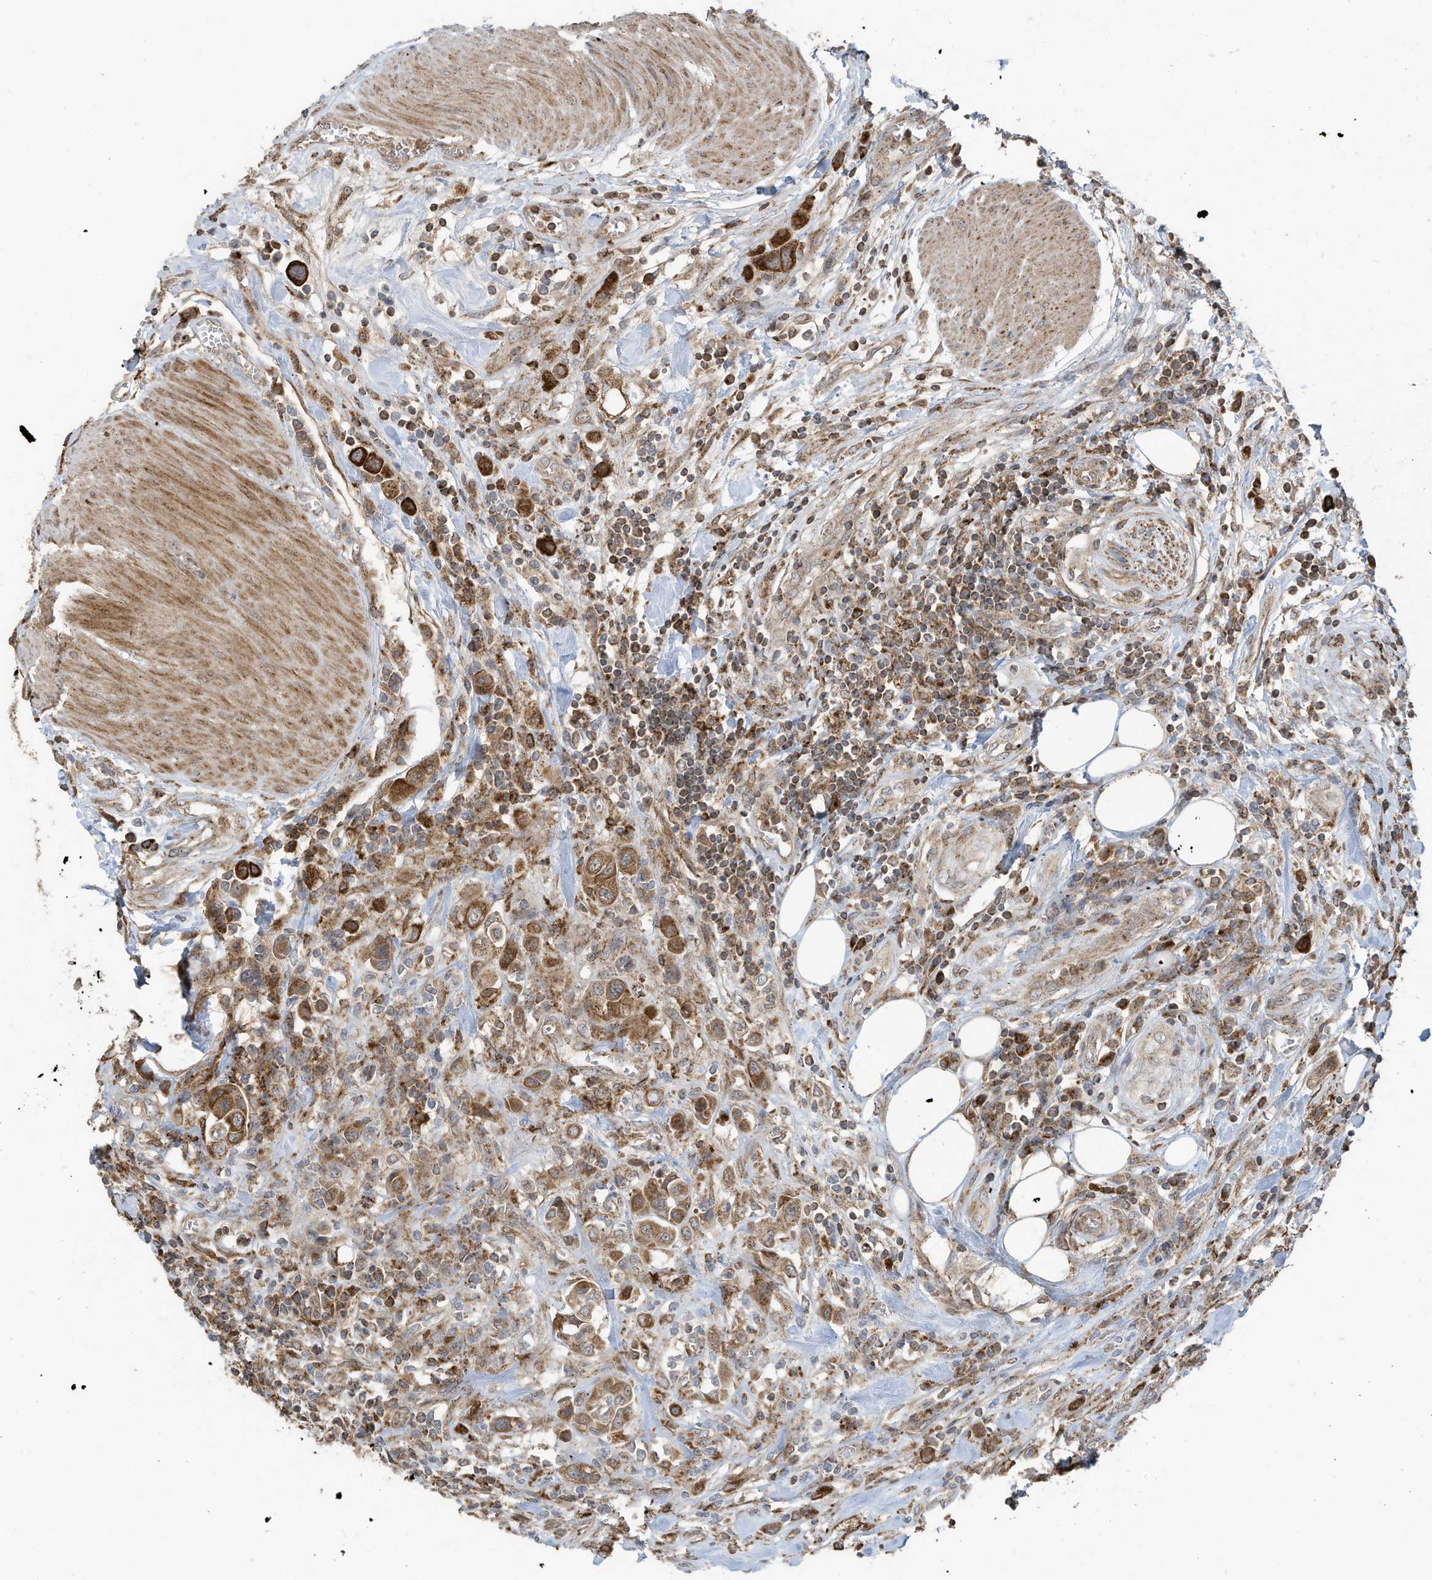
{"staining": {"intensity": "moderate", "quantity": ">75%", "location": "cytoplasmic/membranous"}, "tissue": "urothelial cancer", "cell_type": "Tumor cells", "image_type": "cancer", "snomed": [{"axis": "morphology", "description": "Urothelial carcinoma, High grade"}, {"axis": "topography", "description": "Urinary bladder"}], "caption": "Immunohistochemistry micrograph of neoplastic tissue: urothelial carcinoma (high-grade) stained using immunohistochemistry (IHC) reveals medium levels of moderate protein expression localized specifically in the cytoplasmic/membranous of tumor cells, appearing as a cytoplasmic/membranous brown color.", "gene": "C2orf74", "patient": {"sex": "male", "age": 50}}